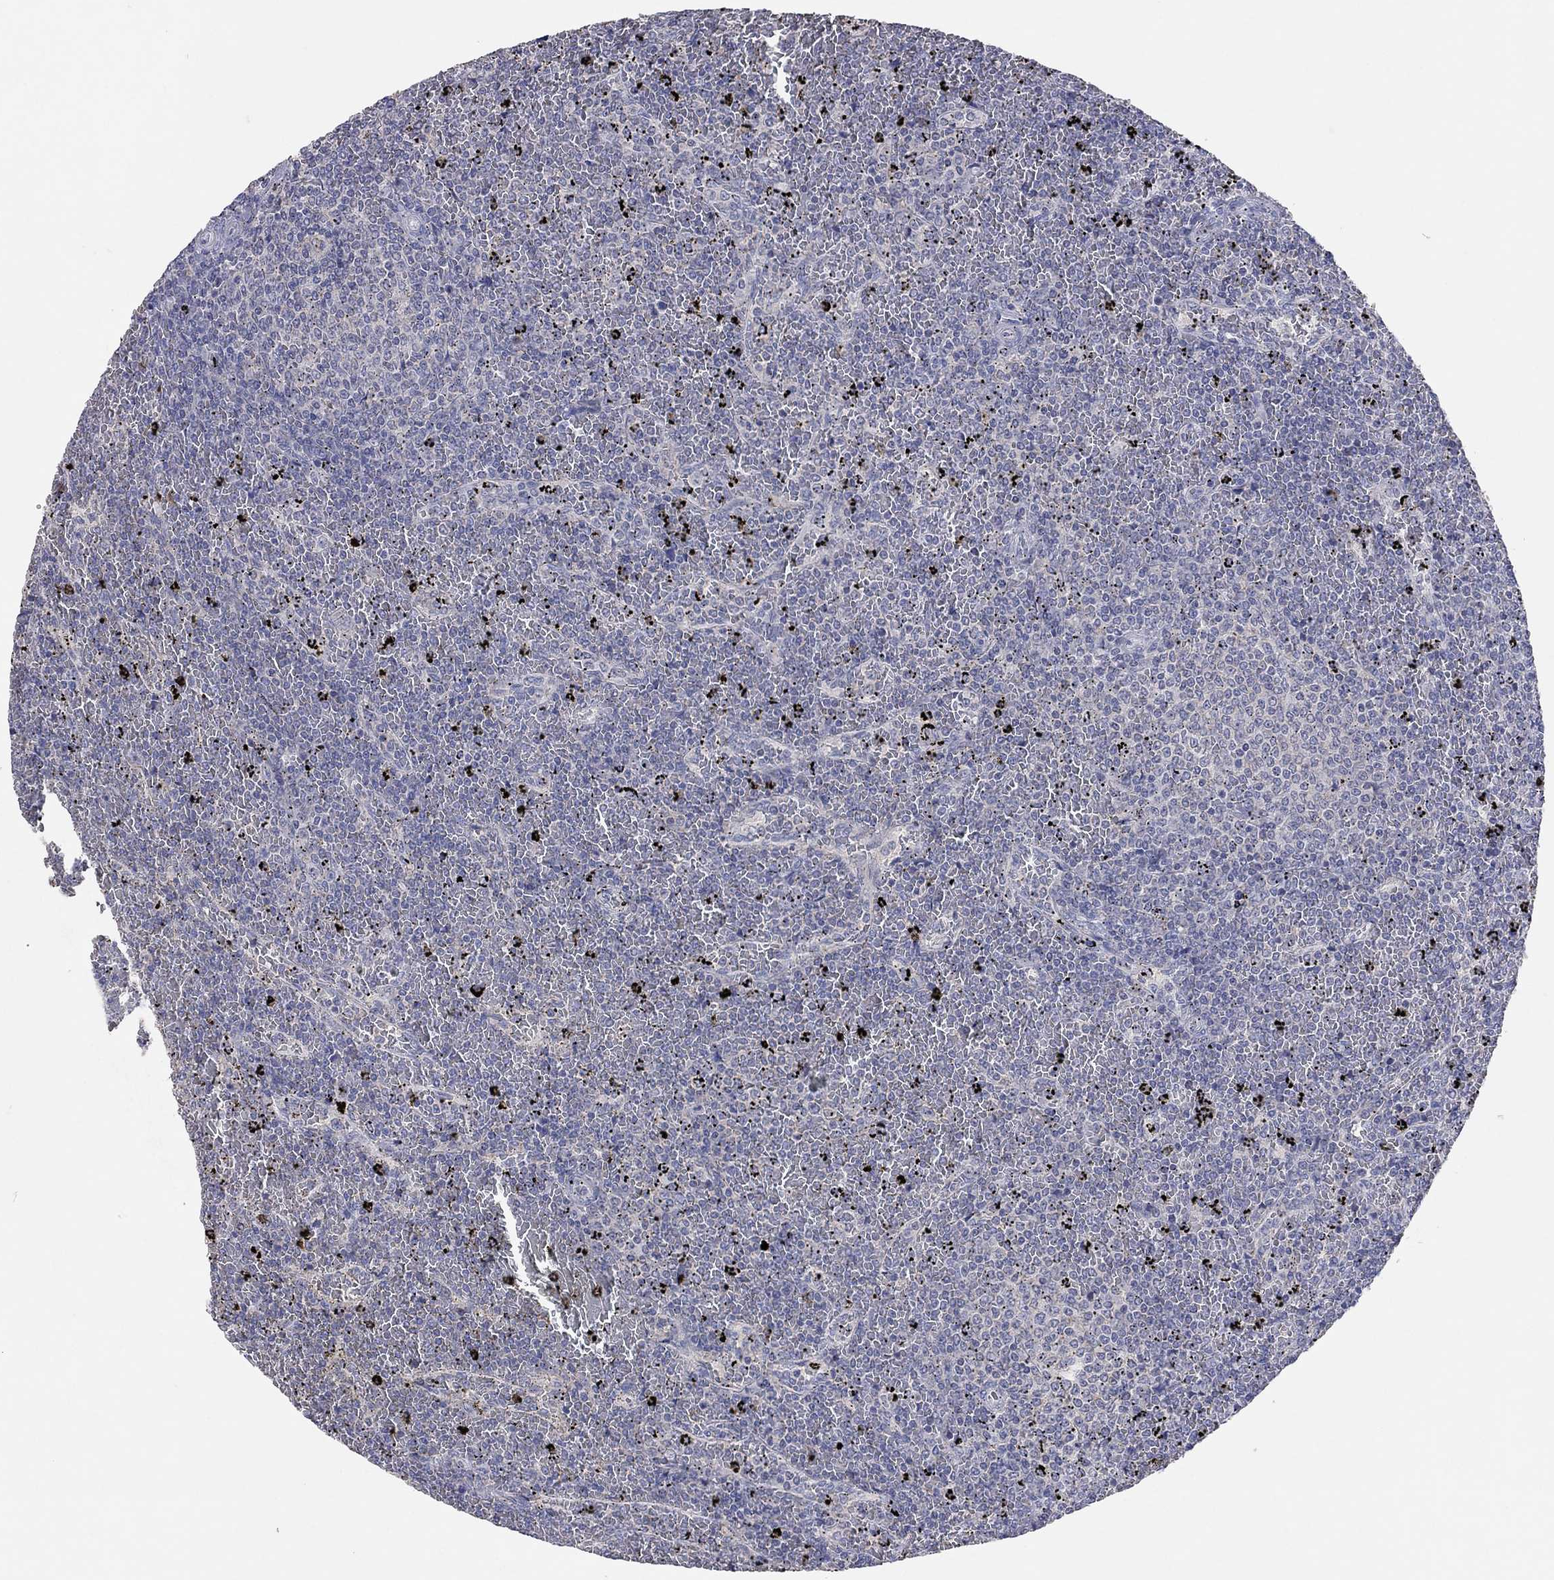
{"staining": {"intensity": "negative", "quantity": "none", "location": "none"}, "tissue": "lymphoma", "cell_type": "Tumor cells", "image_type": "cancer", "snomed": [{"axis": "morphology", "description": "Malignant lymphoma, non-Hodgkin's type, Low grade"}, {"axis": "topography", "description": "Spleen"}], "caption": "Tumor cells are negative for protein expression in human low-grade malignant lymphoma, non-Hodgkin's type.", "gene": "MMP13", "patient": {"sex": "female", "age": 77}}